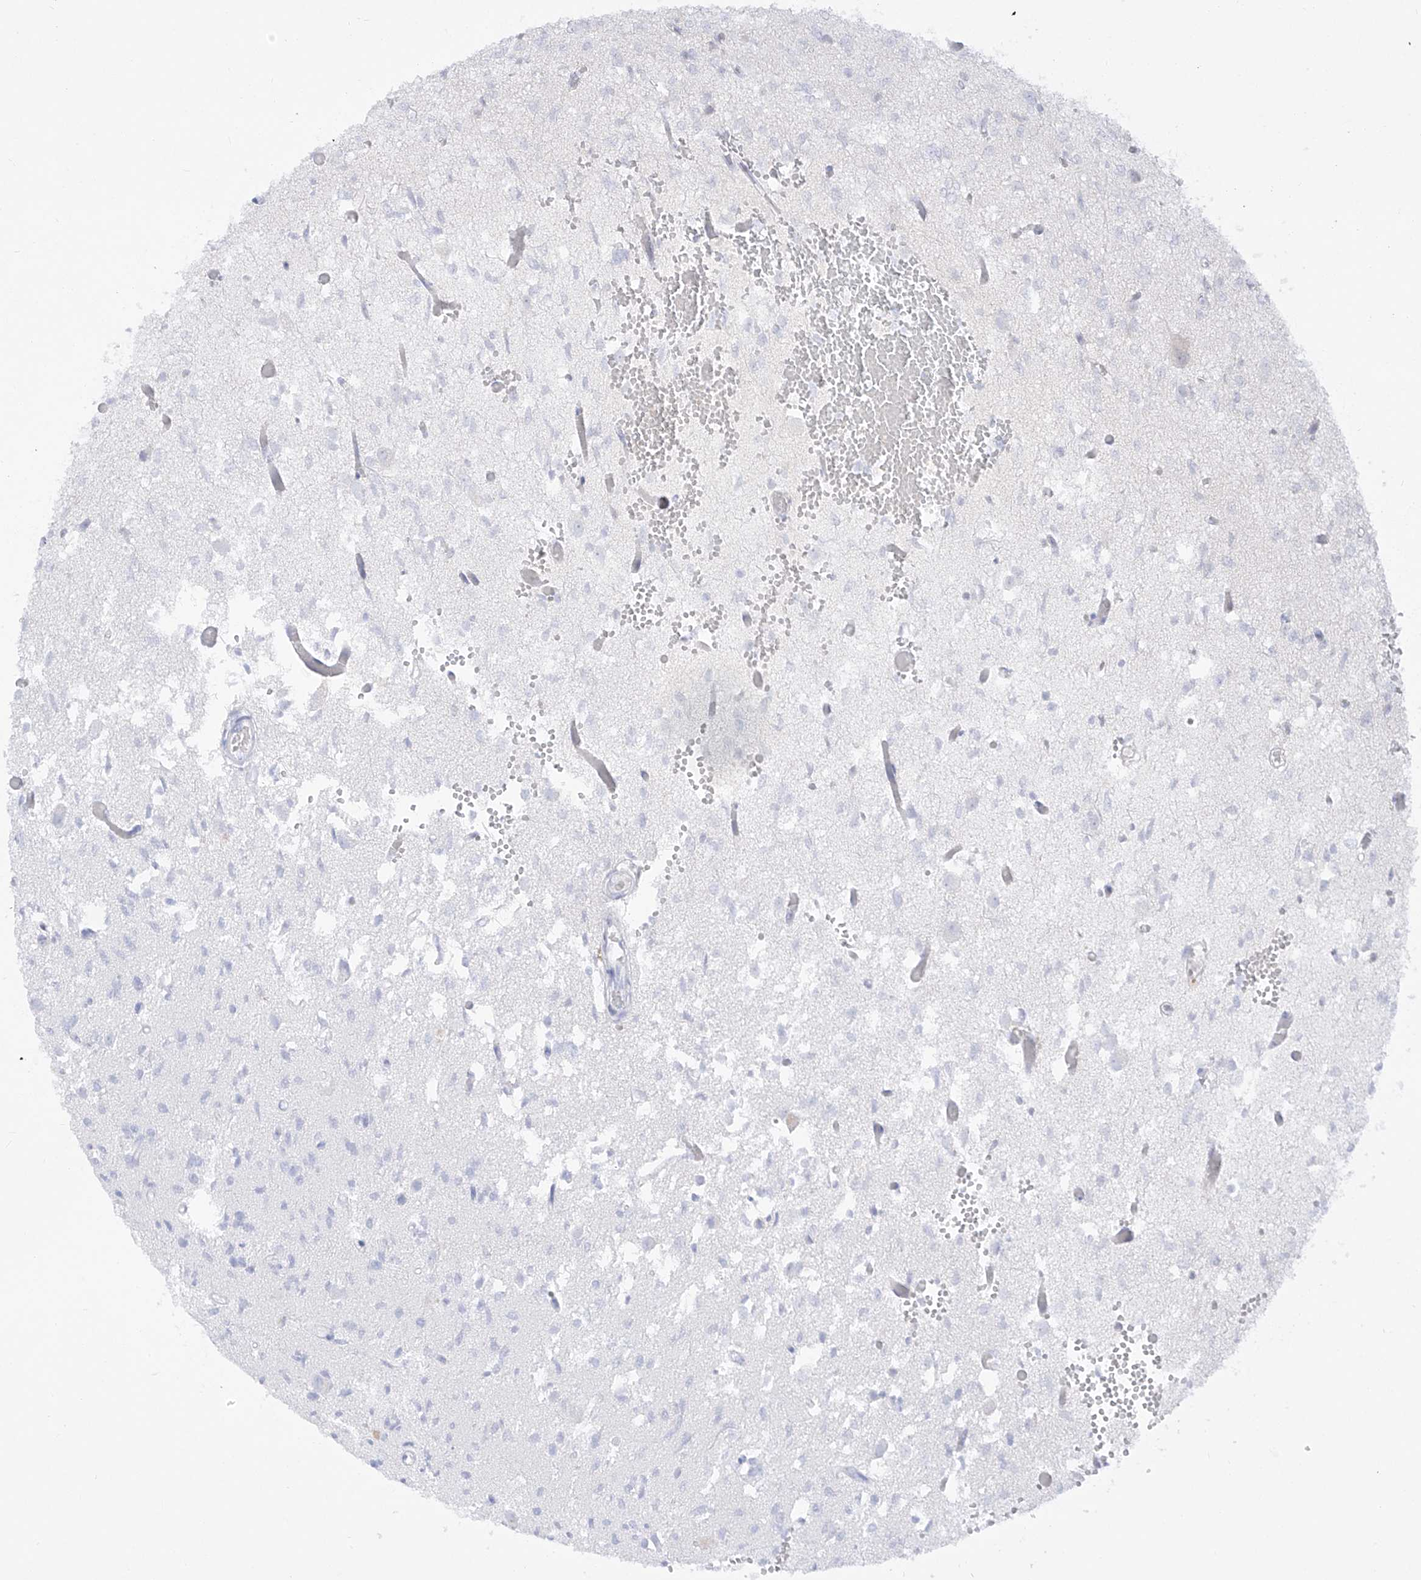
{"staining": {"intensity": "negative", "quantity": "none", "location": "none"}, "tissue": "glioma", "cell_type": "Tumor cells", "image_type": "cancer", "snomed": [{"axis": "morphology", "description": "Glioma, malignant, High grade"}, {"axis": "topography", "description": "Brain"}], "caption": "Tumor cells are negative for protein expression in human malignant high-grade glioma.", "gene": "DMKN", "patient": {"sex": "female", "age": 59}}